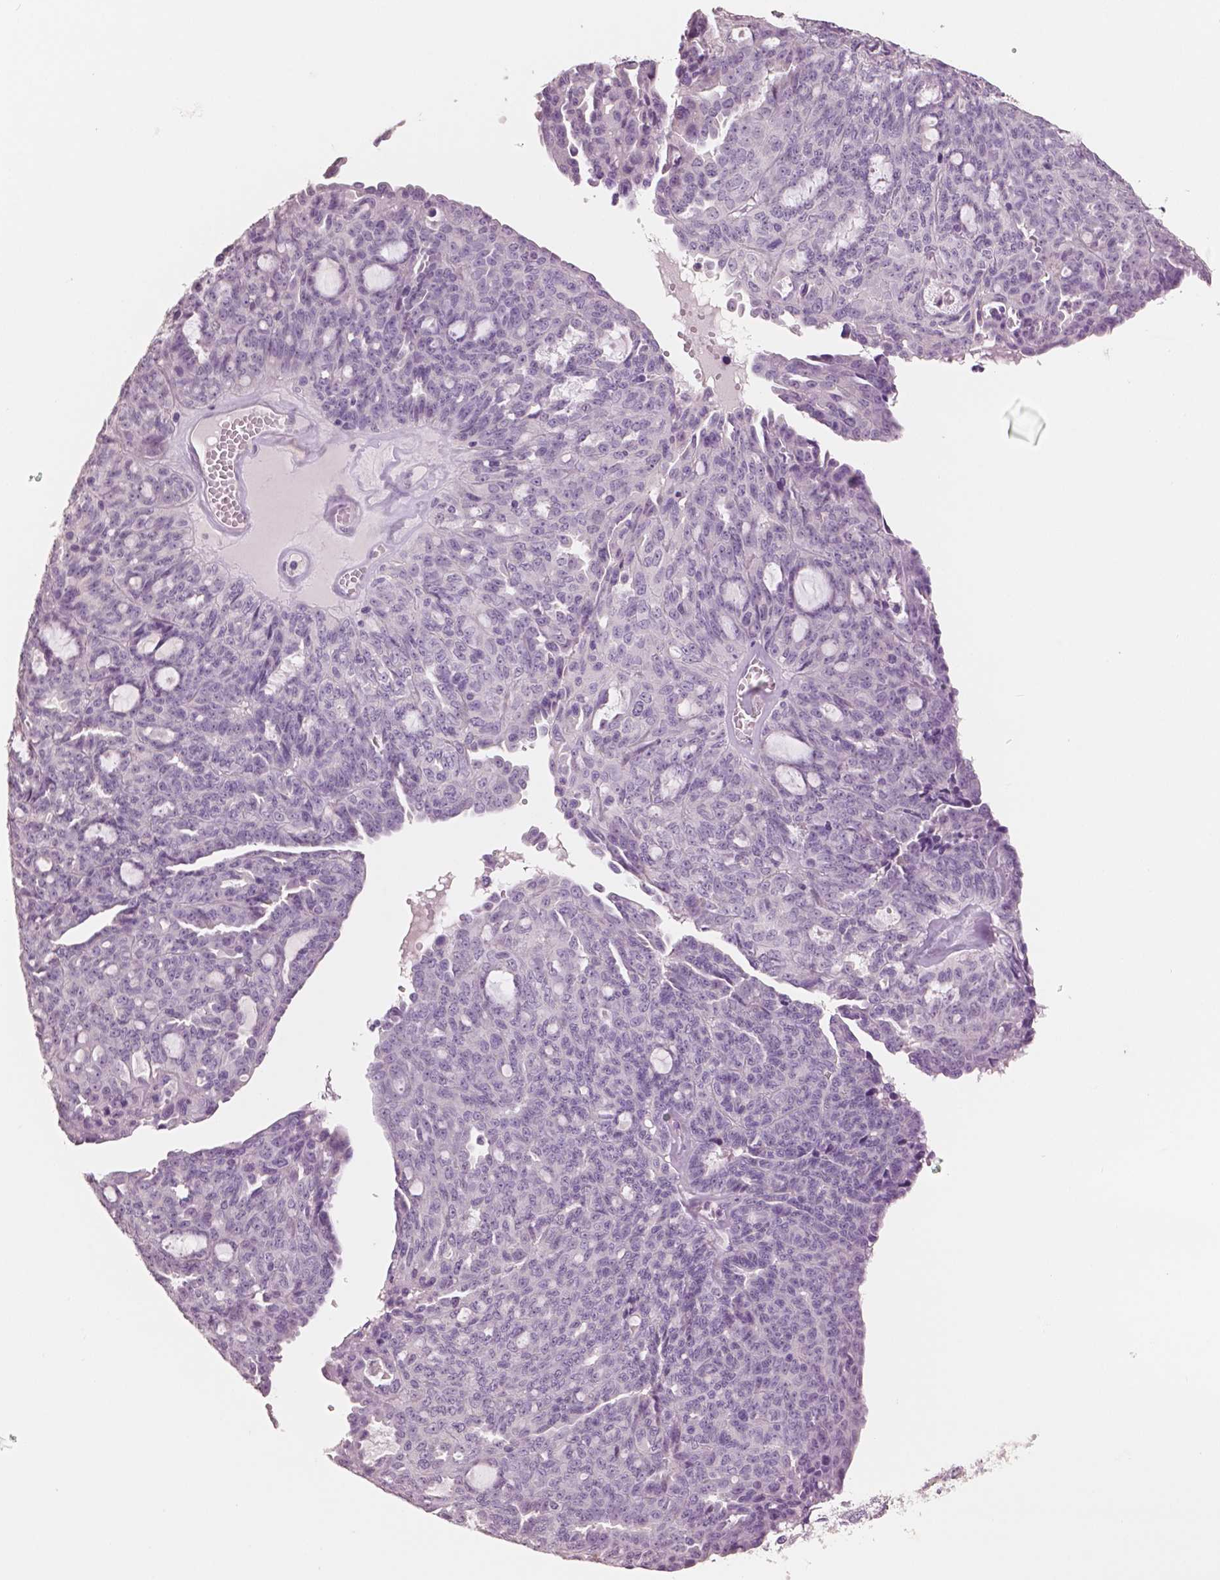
{"staining": {"intensity": "negative", "quantity": "none", "location": "none"}, "tissue": "ovarian cancer", "cell_type": "Tumor cells", "image_type": "cancer", "snomed": [{"axis": "morphology", "description": "Cystadenocarcinoma, serous, NOS"}, {"axis": "topography", "description": "Ovary"}], "caption": "There is no significant staining in tumor cells of ovarian cancer (serous cystadenocarcinoma).", "gene": "NECAB2", "patient": {"sex": "female", "age": 71}}